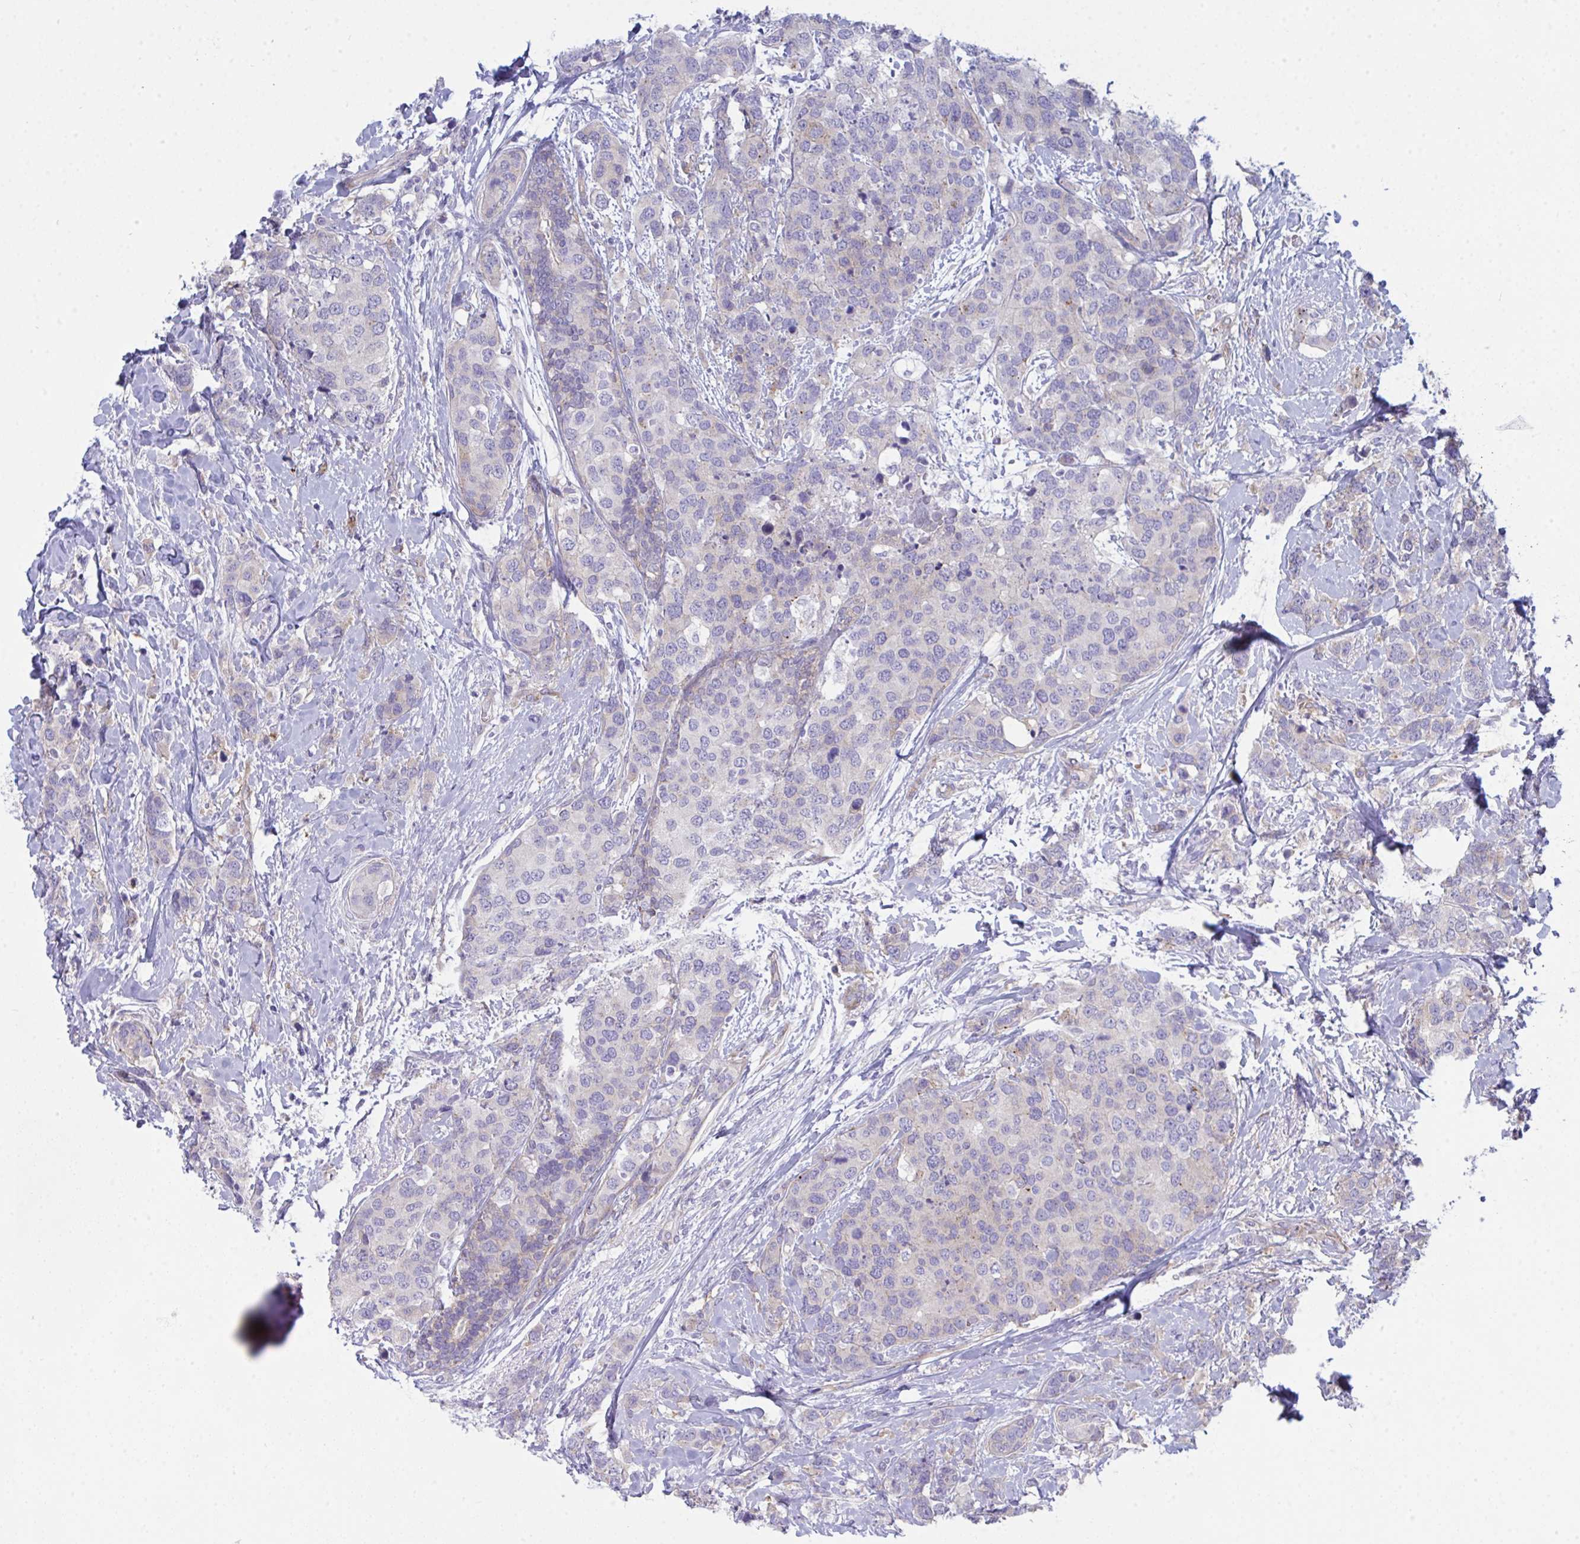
{"staining": {"intensity": "weak", "quantity": "<25%", "location": "cytoplasmic/membranous"}, "tissue": "breast cancer", "cell_type": "Tumor cells", "image_type": "cancer", "snomed": [{"axis": "morphology", "description": "Lobular carcinoma"}, {"axis": "topography", "description": "Breast"}], "caption": "This is a photomicrograph of immunohistochemistry (IHC) staining of breast lobular carcinoma, which shows no positivity in tumor cells.", "gene": "GAB1", "patient": {"sex": "female", "age": 59}}